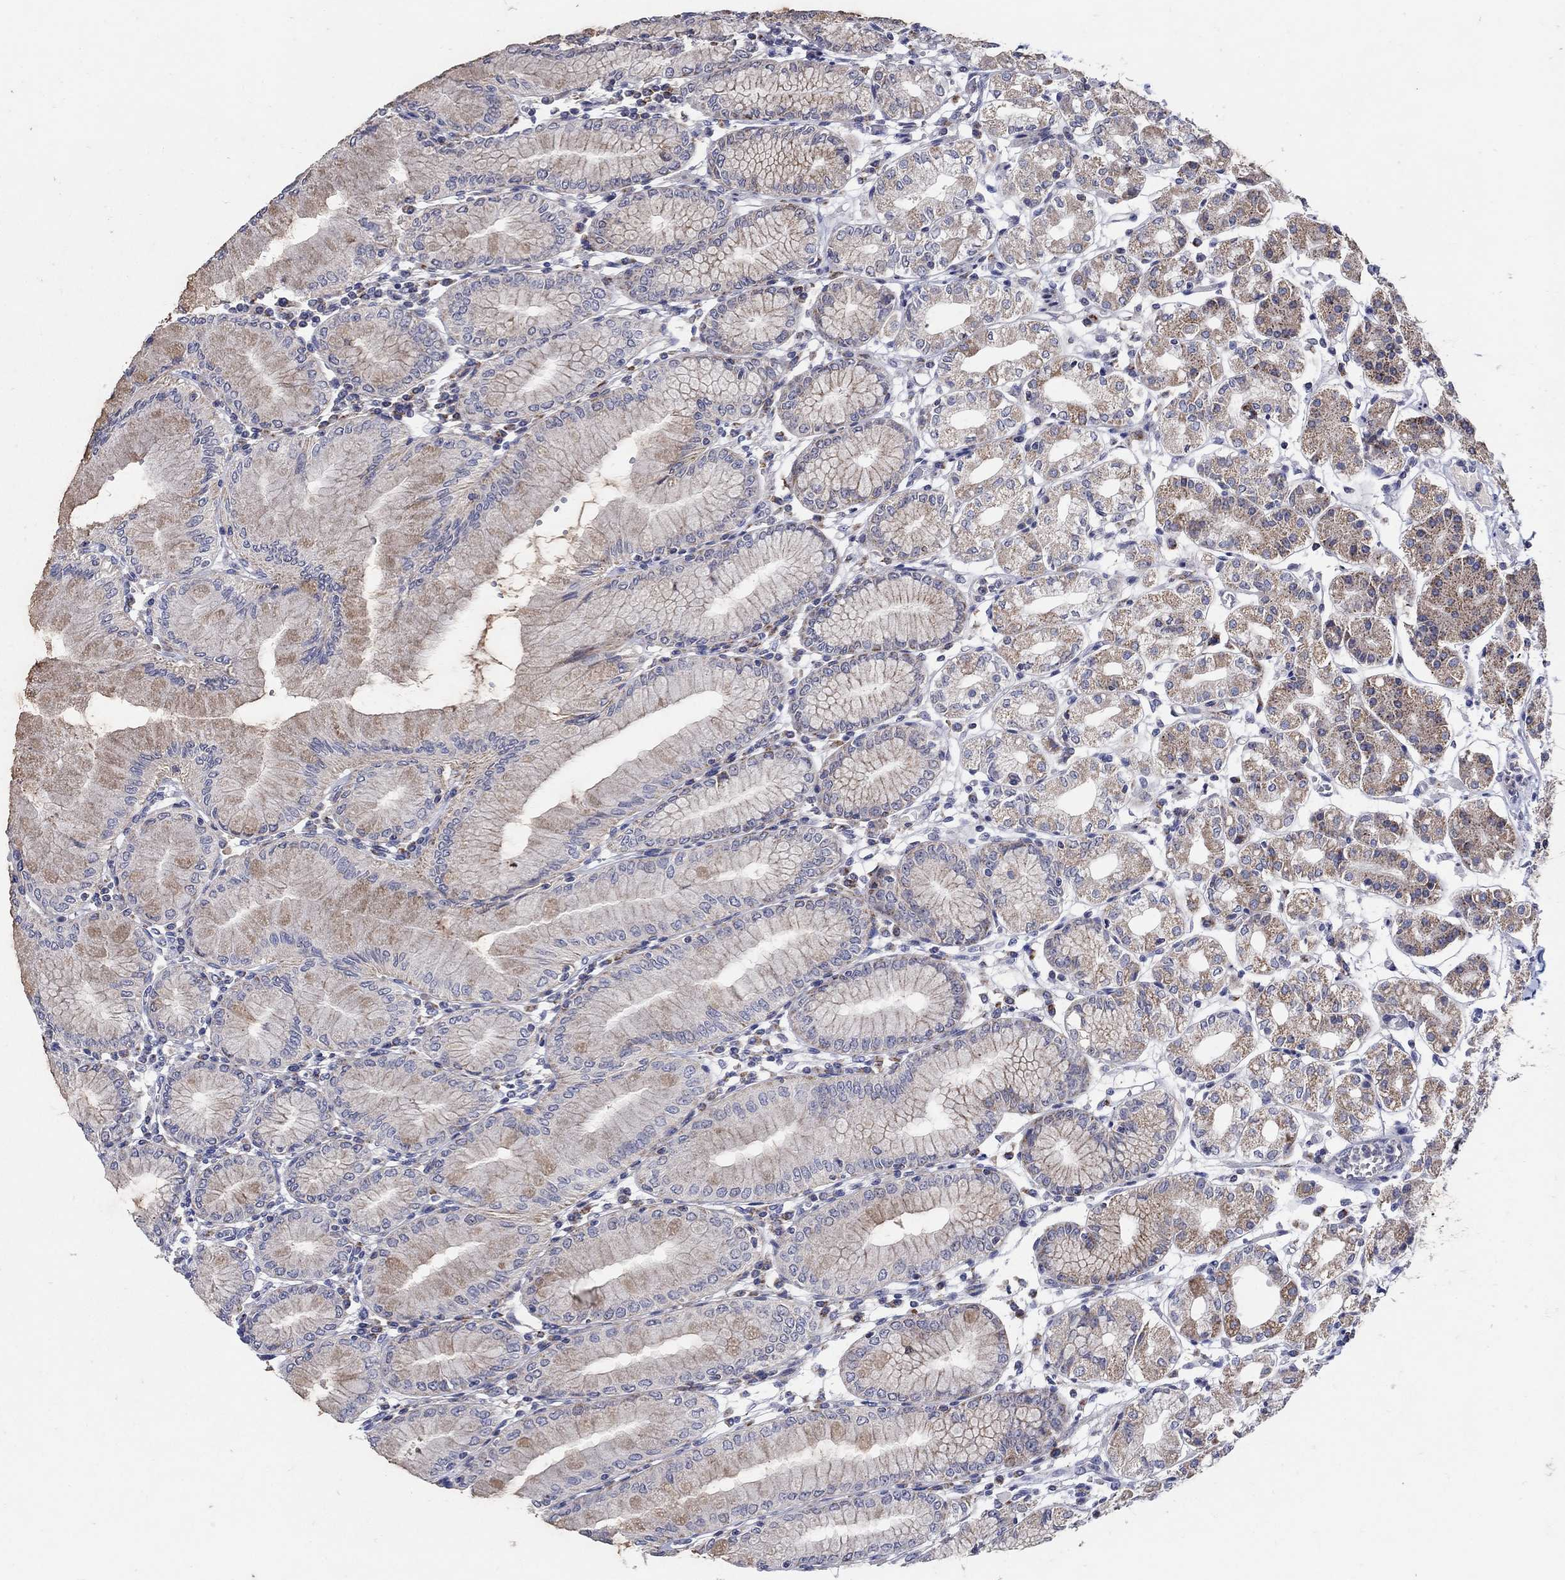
{"staining": {"intensity": "moderate", "quantity": "<25%", "location": "cytoplasmic/membranous"}, "tissue": "stomach", "cell_type": "Glandular cells", "image_type": "normal", "snomed": [{"axis": "morphology", "description": "Normal tissue, NOS"}, {"axis": "topography", "description": "Skeletal muscle"}, {"axis": "topography", "description": "Stomach"}], "caption": "Human stomach stained with a protein marker shows moderate staining in glandular cells.", "gene": "HMX2", "patient": {"sex": "female", "age": 57}}